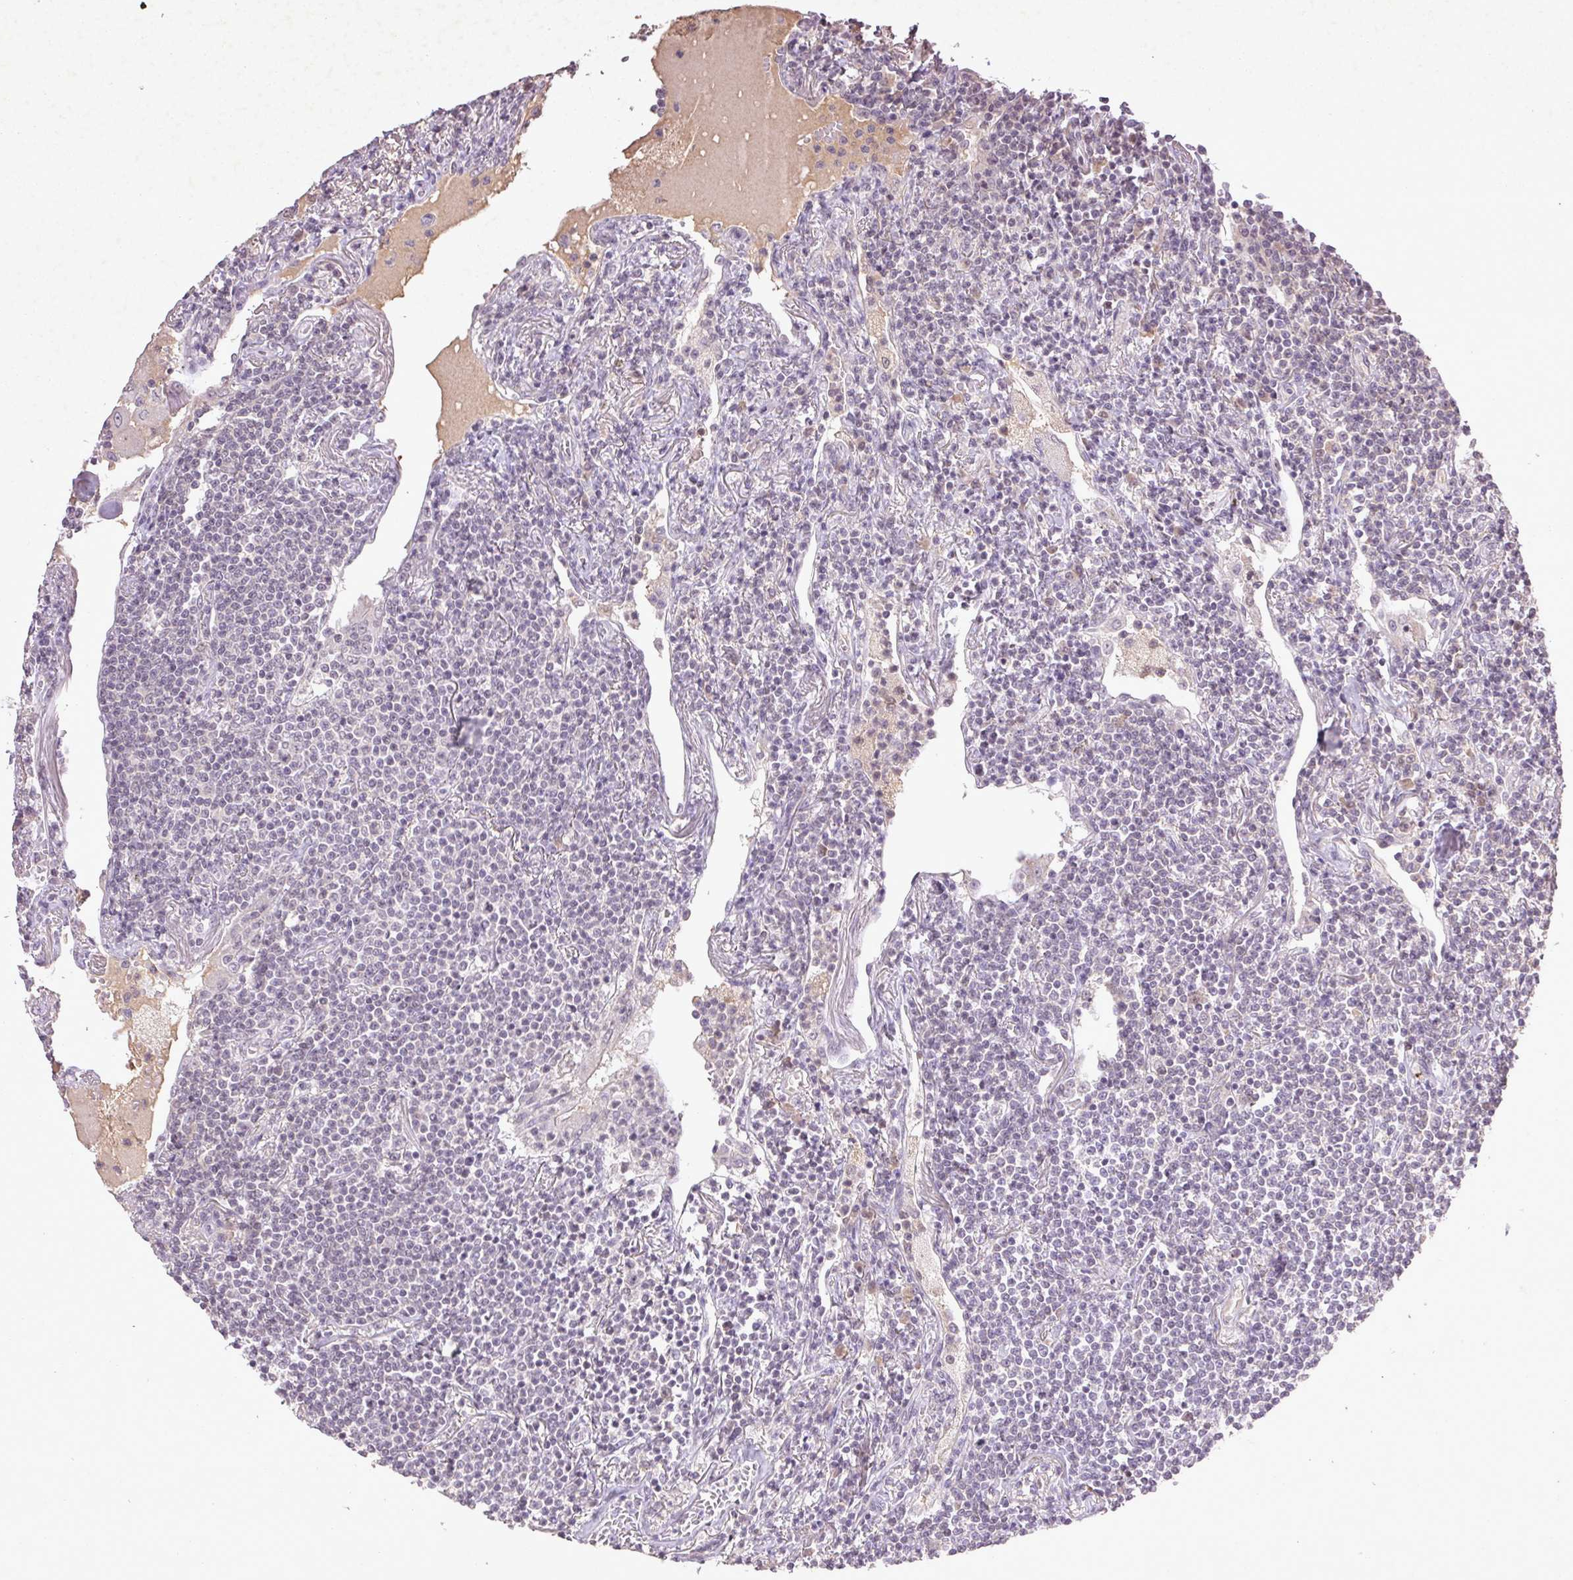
{"staining": {"intensity": "negative", "quantity": "none", "location": "none"}, "tissue": "lymphoma", "cell_type": "Tumor cells", "image_type": "cancer", "snomed": [{"axis": "morphology", "description": "Malignant lymphoma, non-Hodgkin's type, Low grade"}, {"axis": "topography", "description": "Lung"}], "caption": "Human low-grade malignant lymphoma, non-Hodgkin's type stained for a protein using IHC demonstrates no positivity in tumor cells.", "gene": "FAM168B", "patient": {"sex": "female", "age": 71}}